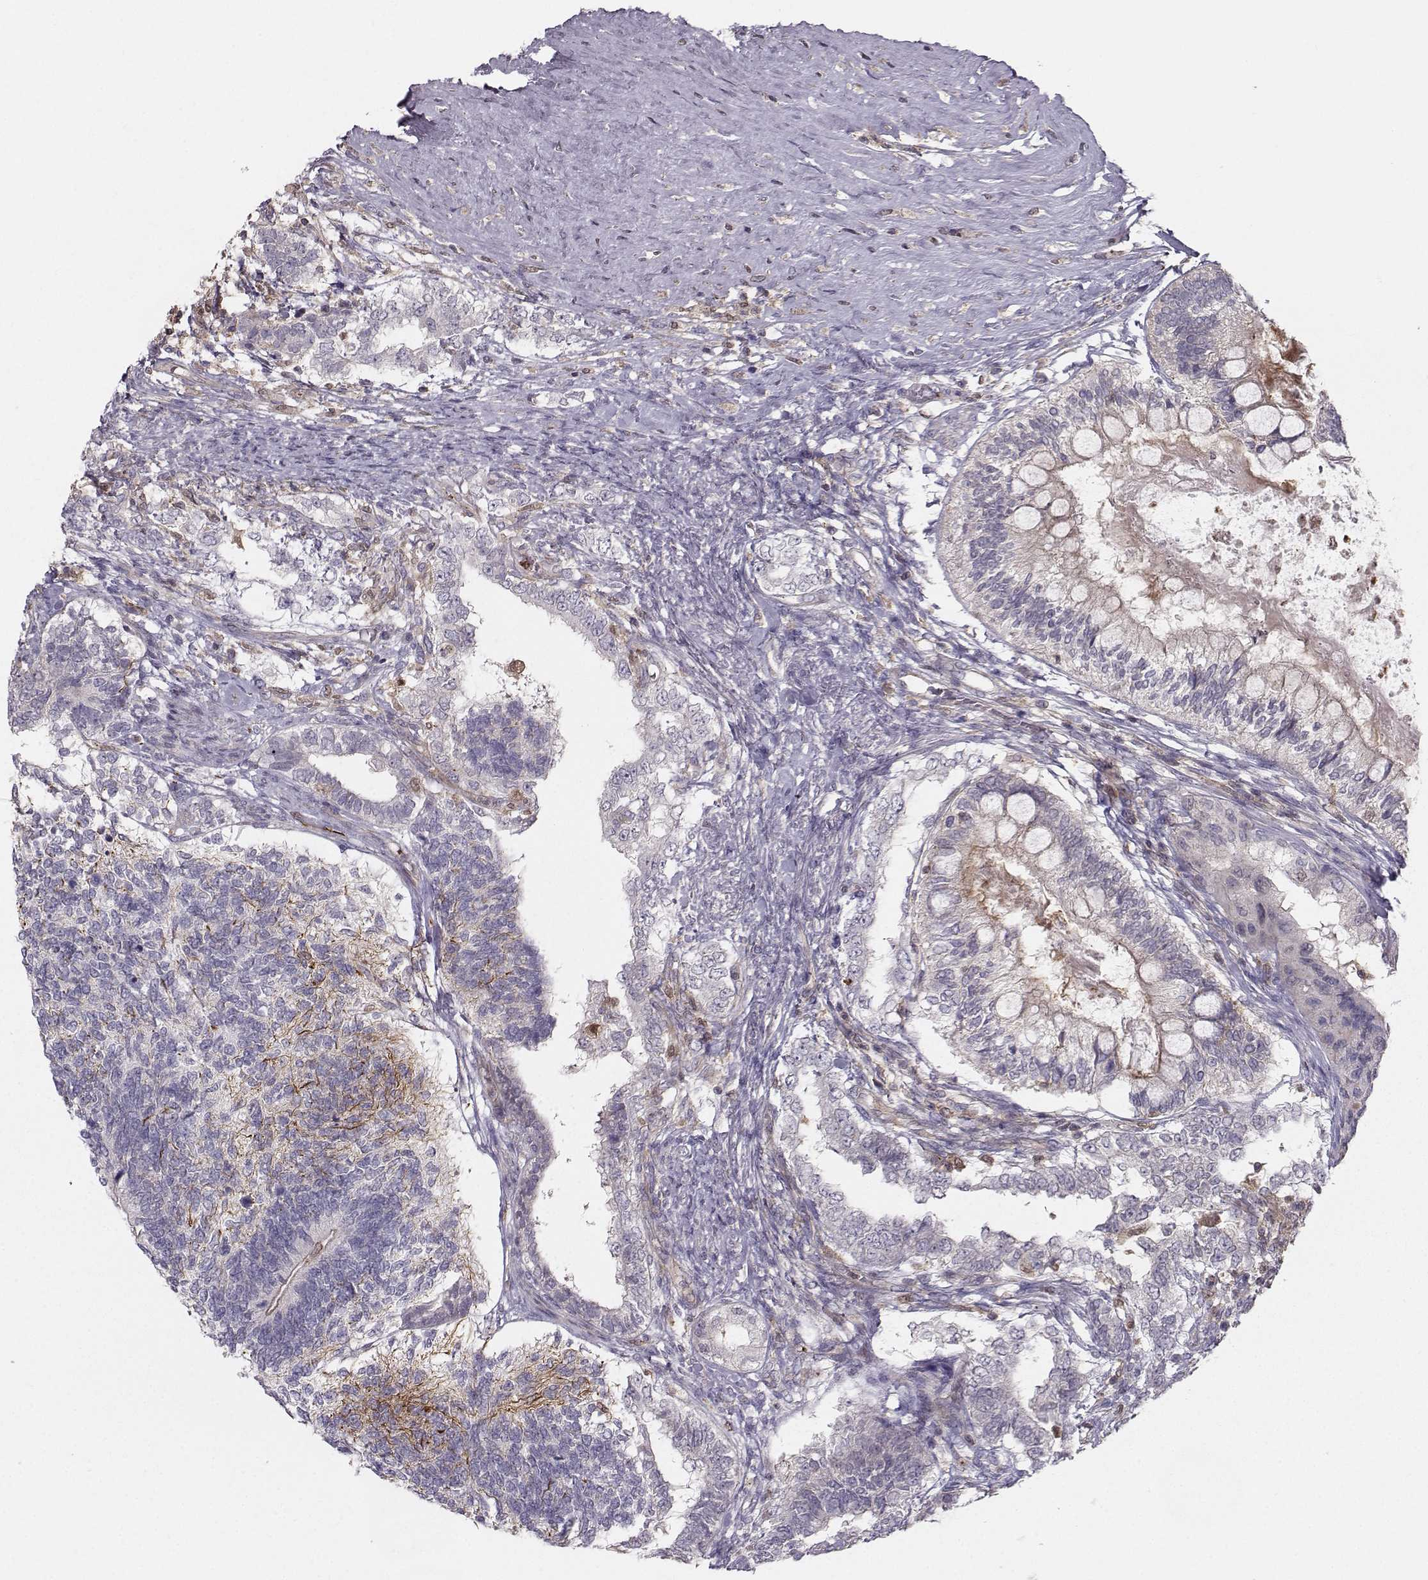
{"staining": {"intensity": "negative", "quantity": "none", "location": "none"}, "tissue": "testis cancer", "cell_type": "Tumor cells", "image_type": "cancer", "snomed": [{"axis": "morphology", "description": "Seminoma, NOS"}, {"axis": "morphology", "description": "Carcinoma, Embryonal, NOS"}, {"axis": "topography", "description": "Testis"}], "caption": "This is an immunohistochemistry (IHC) histopathology image of human testis seminoma. There is no positivity in tumor cells.", "gene": "ASB16", "patient": {"sex": "male", "age": 41}}